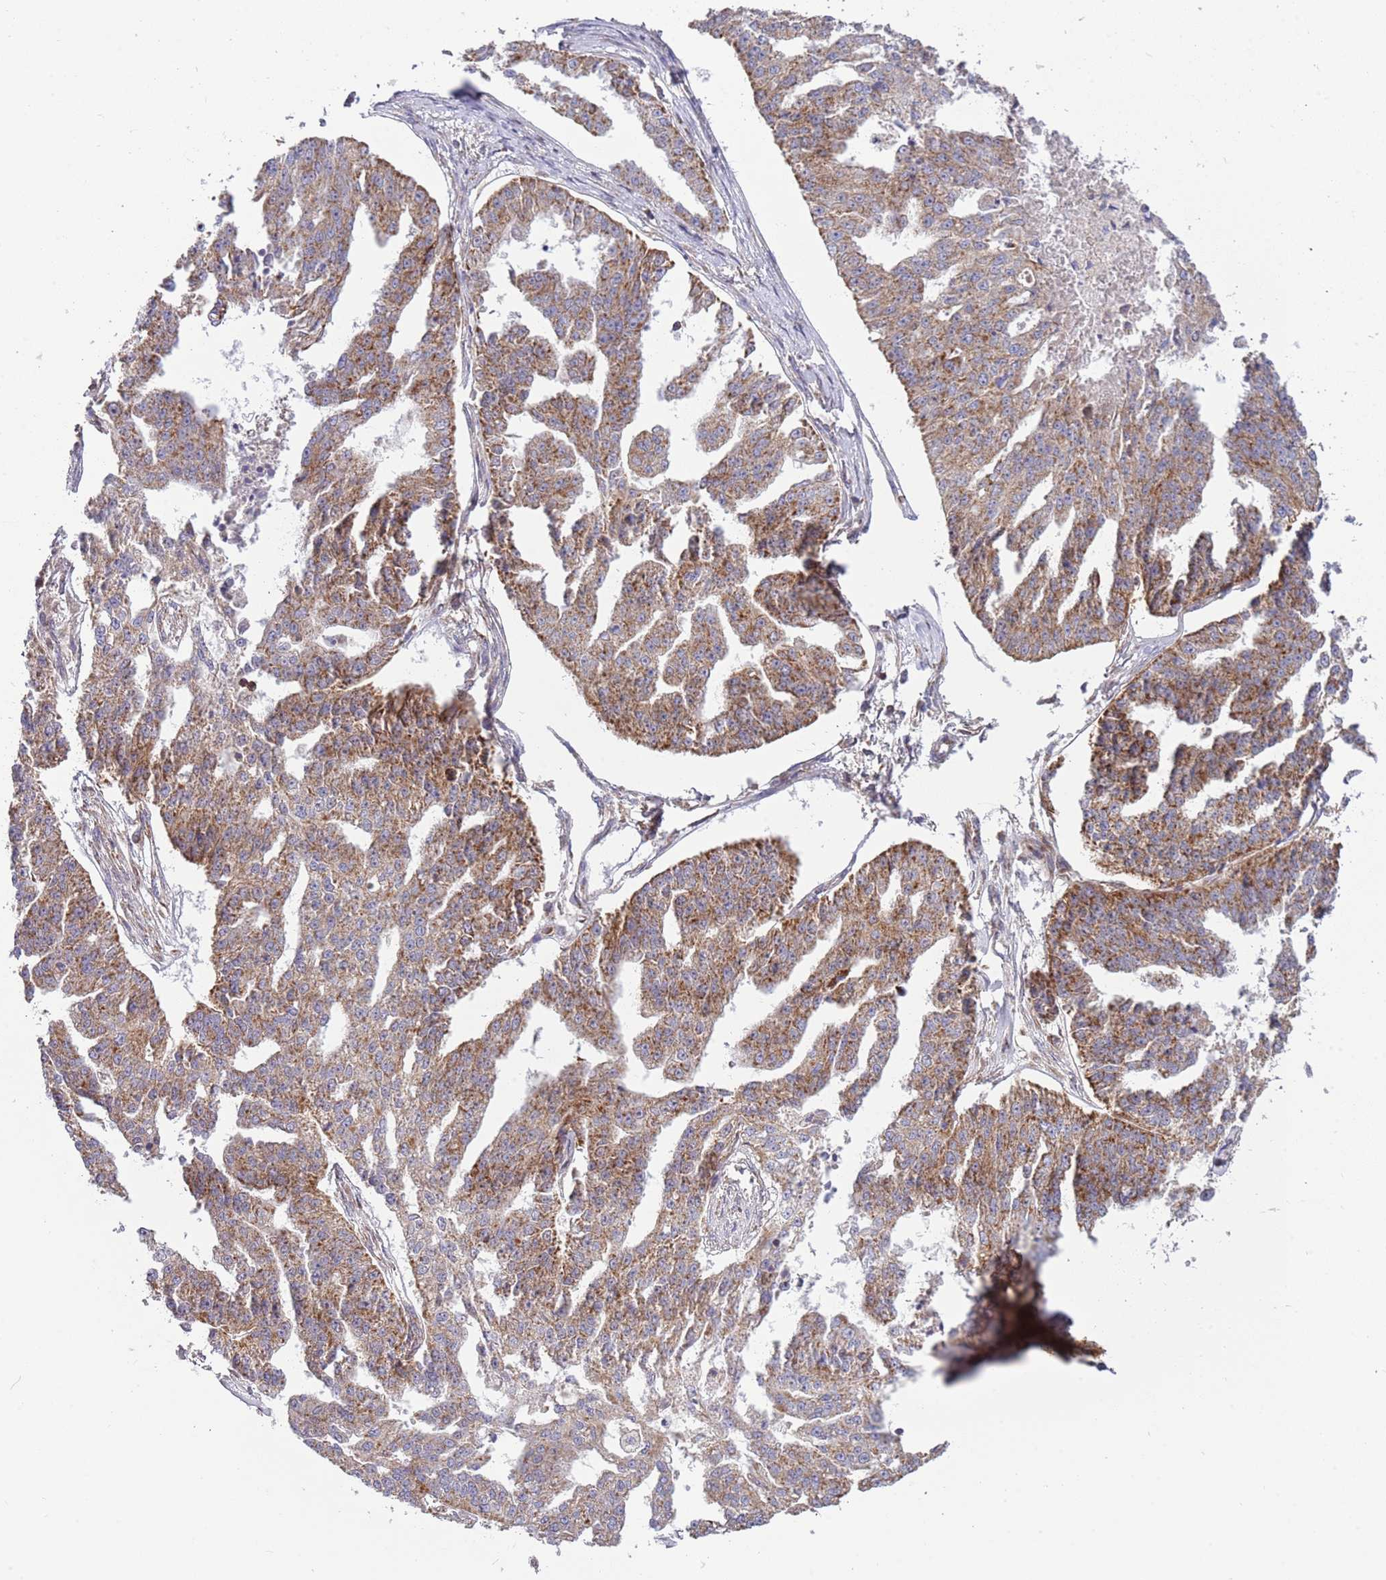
{"staining": {"intensity": "moderate", "quantity": ">75%", "location": "cytoplasmic/membranous"}, "tissue": "ovarian cancer", "cell_type": "Tumor cells", "image_type": "cancer", "snomed": [{"axis": "morphology", "description": "Cystadenocarcinoma, serous, NOS"}, {"axis": "topography", "description": "Ovary"}], "caption": "Brown immunohistochemical staining in ovarian serous cystadenocarcinoma shows moderate cytoplasmic/membranous positivity in approximately >75% of tumor cells.", "gene": "IRS4", "patient": {"sex": "female", "age": 58}}